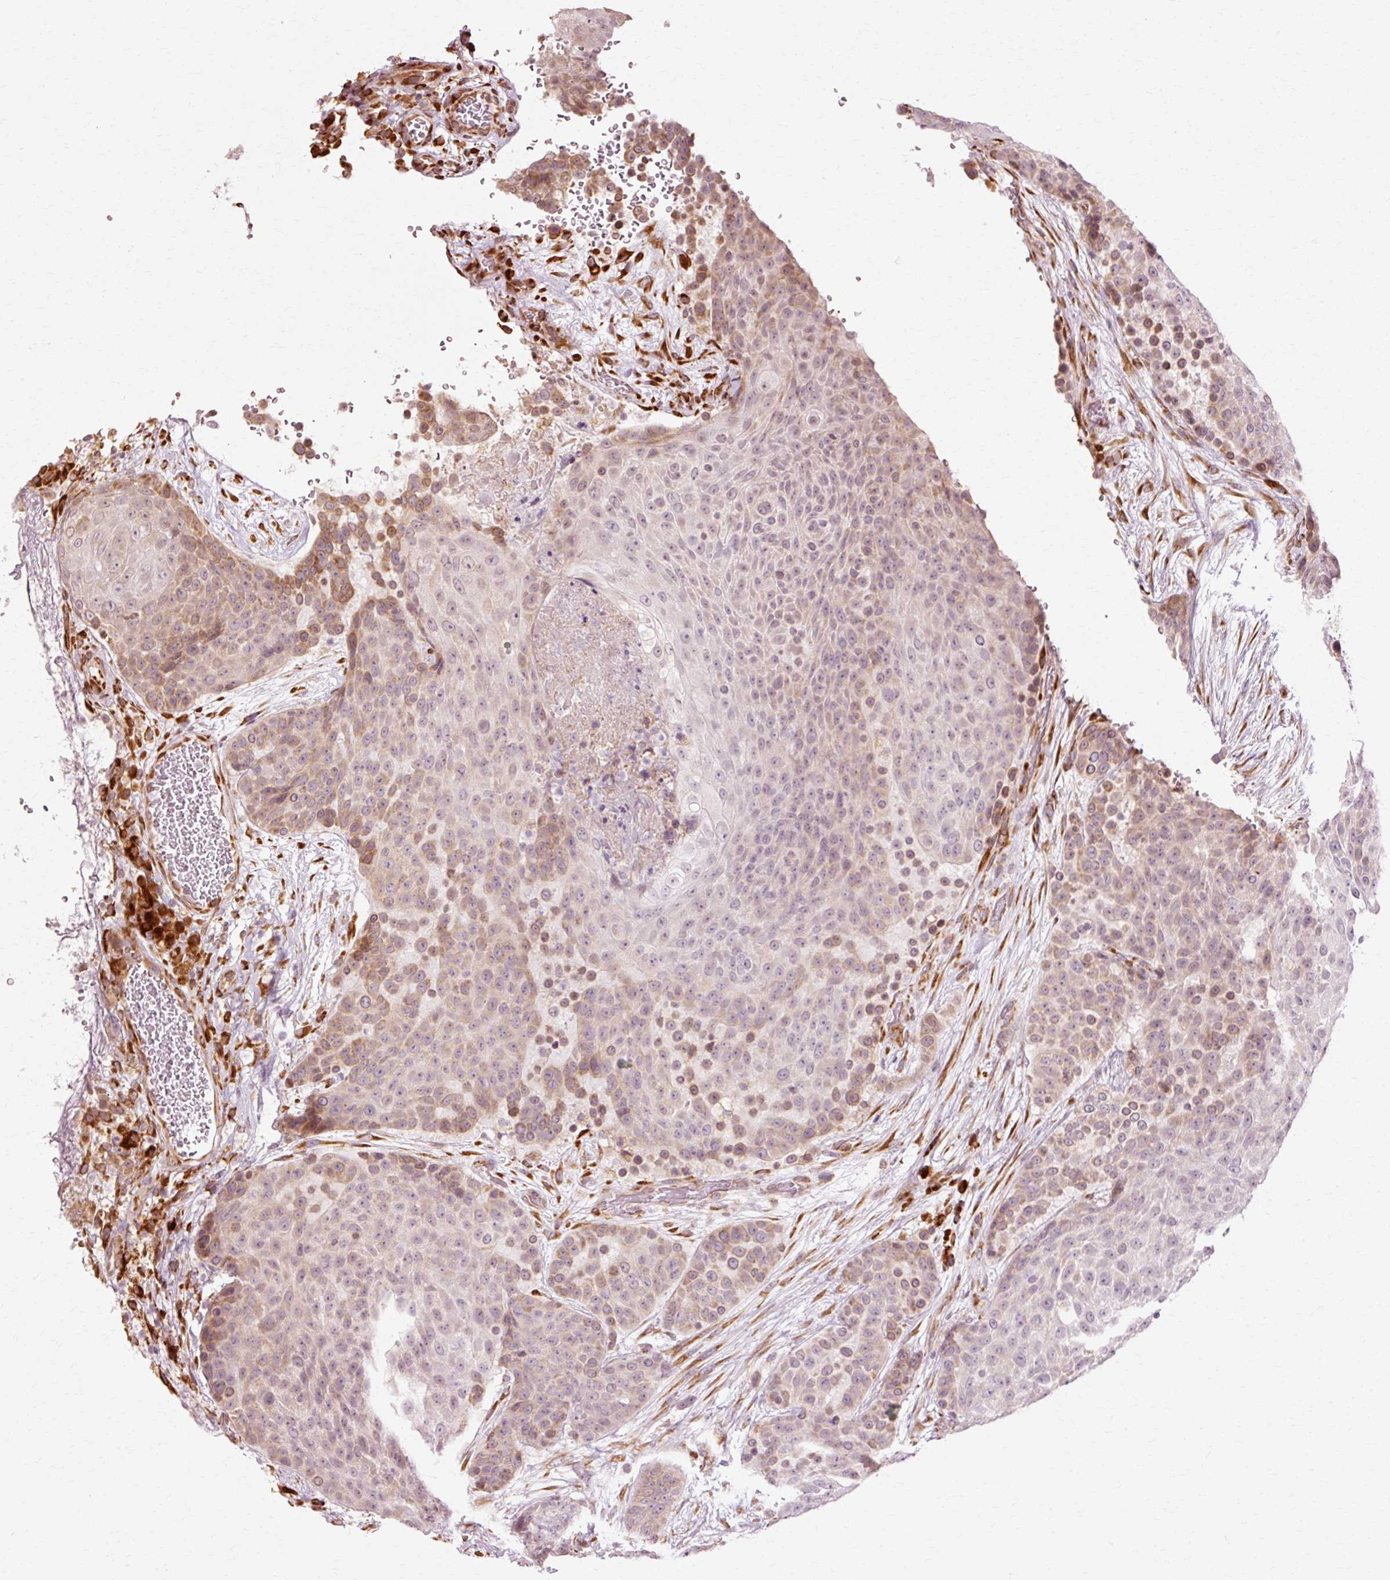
{"staining": {"intensity": "moderate", "quantity": "25%-75%", "location": "cytoplasmic/membranous"}, "tissue": "urothelial cancer", "cell_type": "Tumor cells", "image_type": "cancer", "snomed": [{"axis": "morphology", "description": "Urothelial carcinoma, High grade"}, {"axis": "topography", "description": "Urinary bladder"}], "caption": "A micrograph showing moderate cytoplasmic/membranous staining in approximately 25%-75% of tumor cells in high-grade urothelial carcinoma, as visualized by brown immunohistochemical staining.", "gene": "RGPD5", "patient": {"sex": "female", "age": 63}}